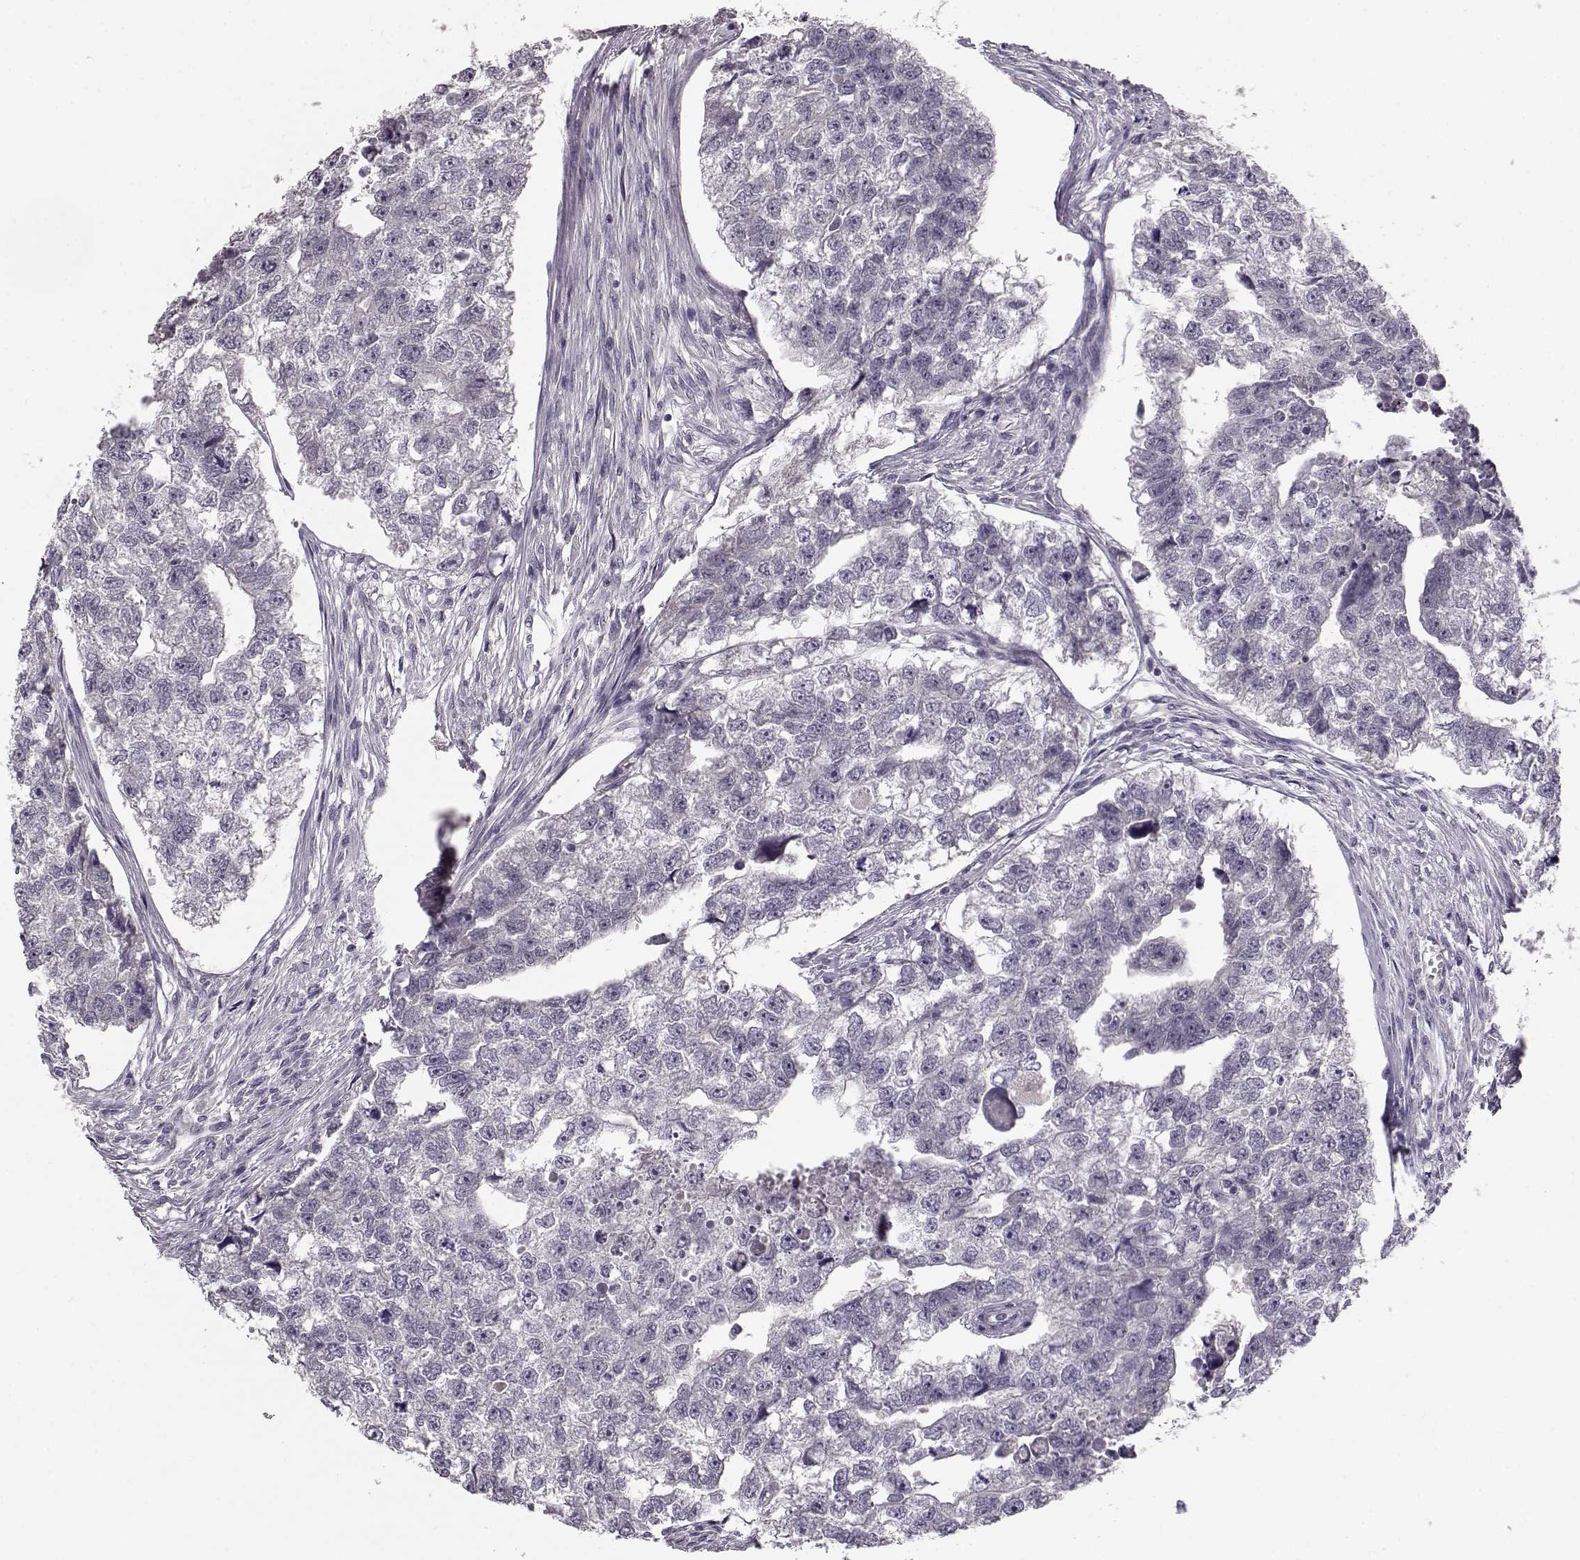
{"staining": {"intensity": "negative", "quantity": "none", "location": "none"}, "tissue": "testis cancer", "cell_type": "Tumor cells", "image_type": "cancer", "snomed": [{"axis": "morphology", "description": "Carcinoma, Embryonal, NOS"}, {"axis": "morphology", "description": "Teratoma, malignant, NOS"}, {"axis": "topography", "description": "Testis"}], "caption": "High power microscopy micrograph of an IHC micrograph of testis cancer (embryonal carcinoma), revealing no significant positivity in tumor cells. Nuclei are stained in blue.", "gene": "BFSP2", "patient": {"sex": "male", "age": 44}}